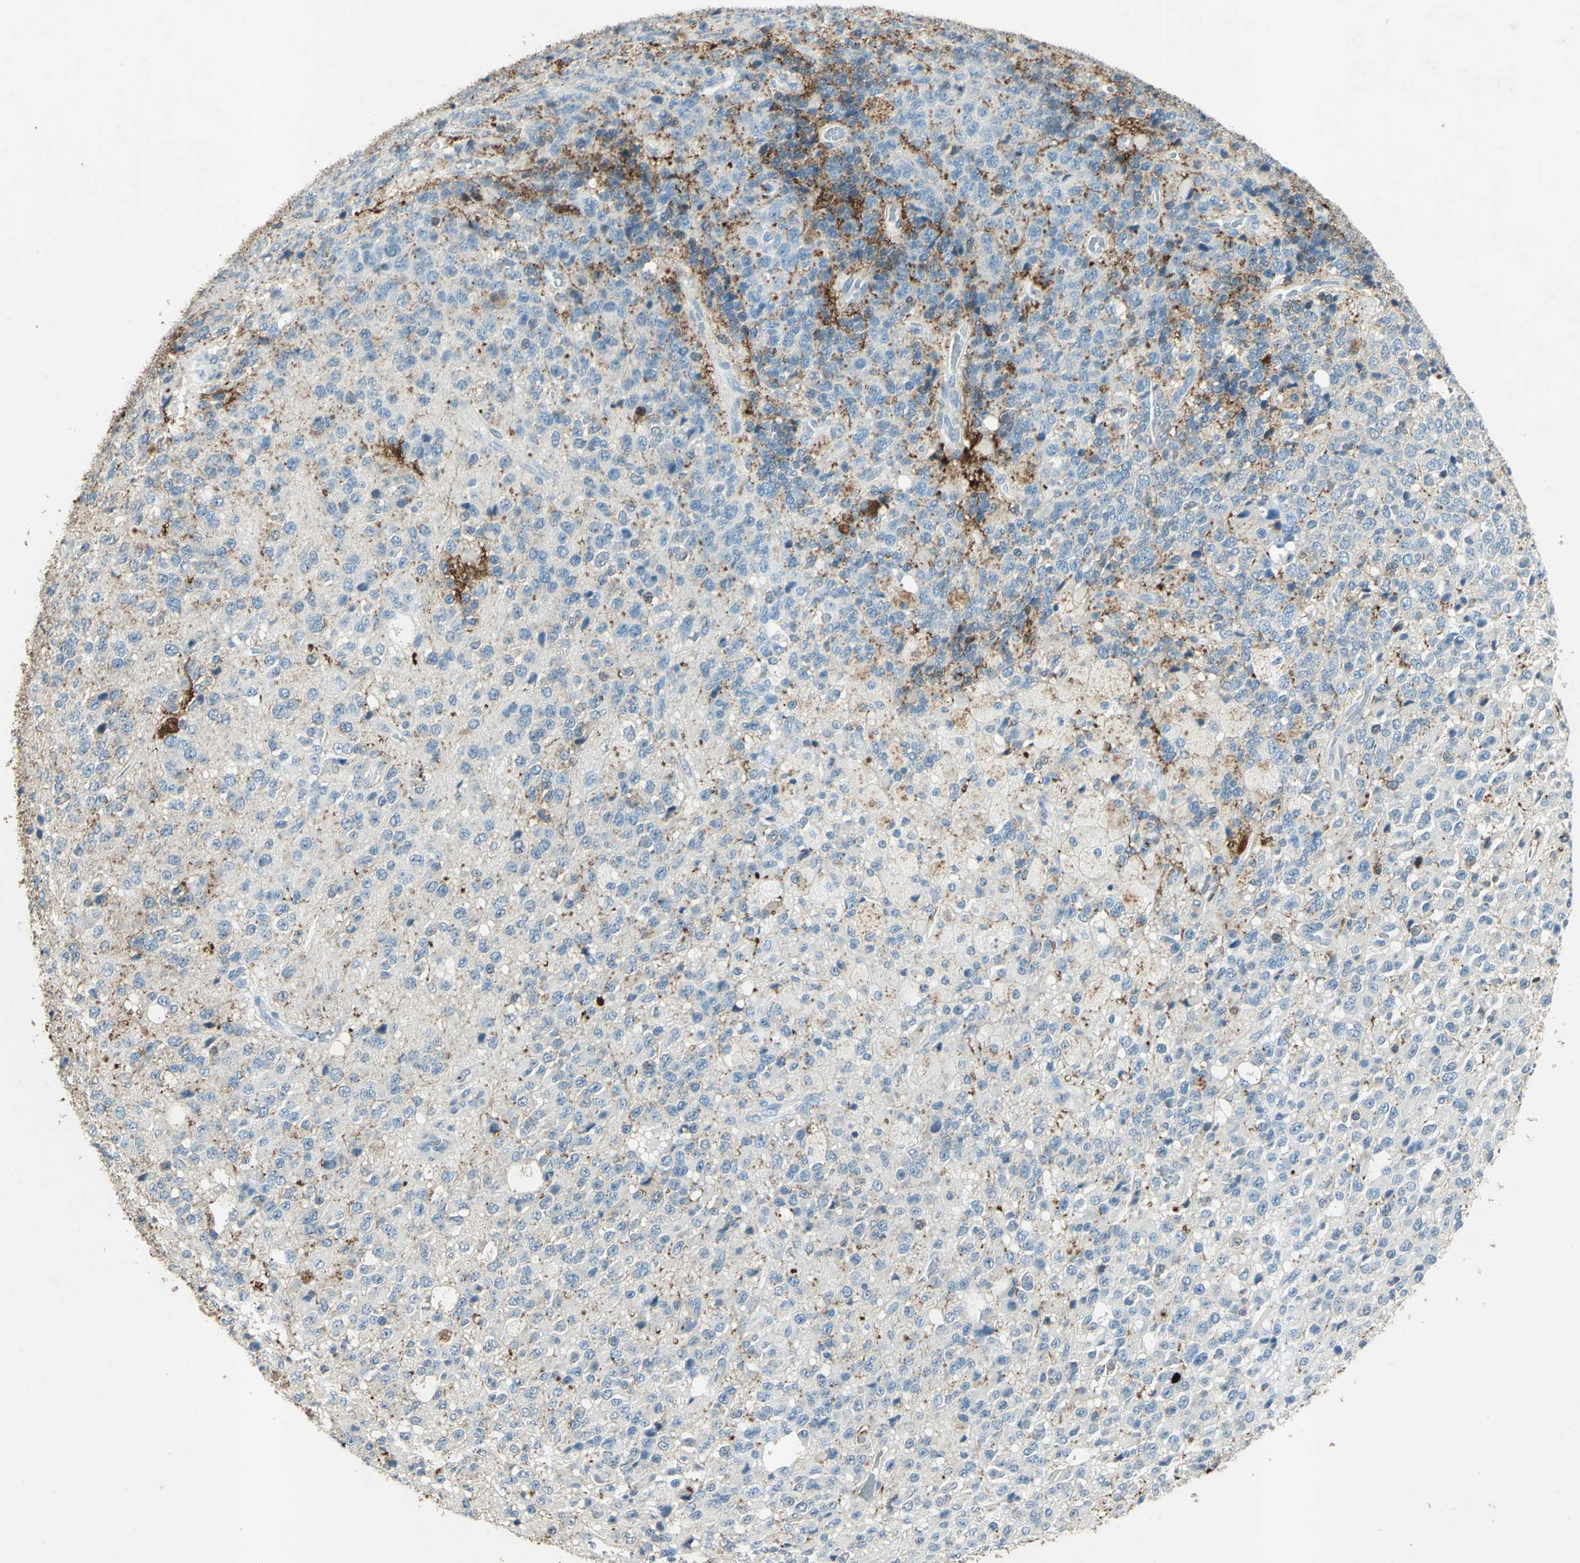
{"staining": {"intensity": "strong", "quantity": "<25%", "location": "cytoplasmic/membranous"}, "tissue": "glioma", "cell_type": "Tumor cells", "image_type": "cancer", "snomed": [{"axis": "morphology", "description": "Glioma, malignant, High grade"}, {"axis": "topography", "description": "pancreas cauda"}], "caption": "Strong cytoplasmic/membranous protein expression is seen in approximately <25% of tumor cells in glioma. Ihc stains the protein in brown and the nuclei are stained blue.", "gene": "CAMK2B", "patient": {"sex": "male", "age": 60}}